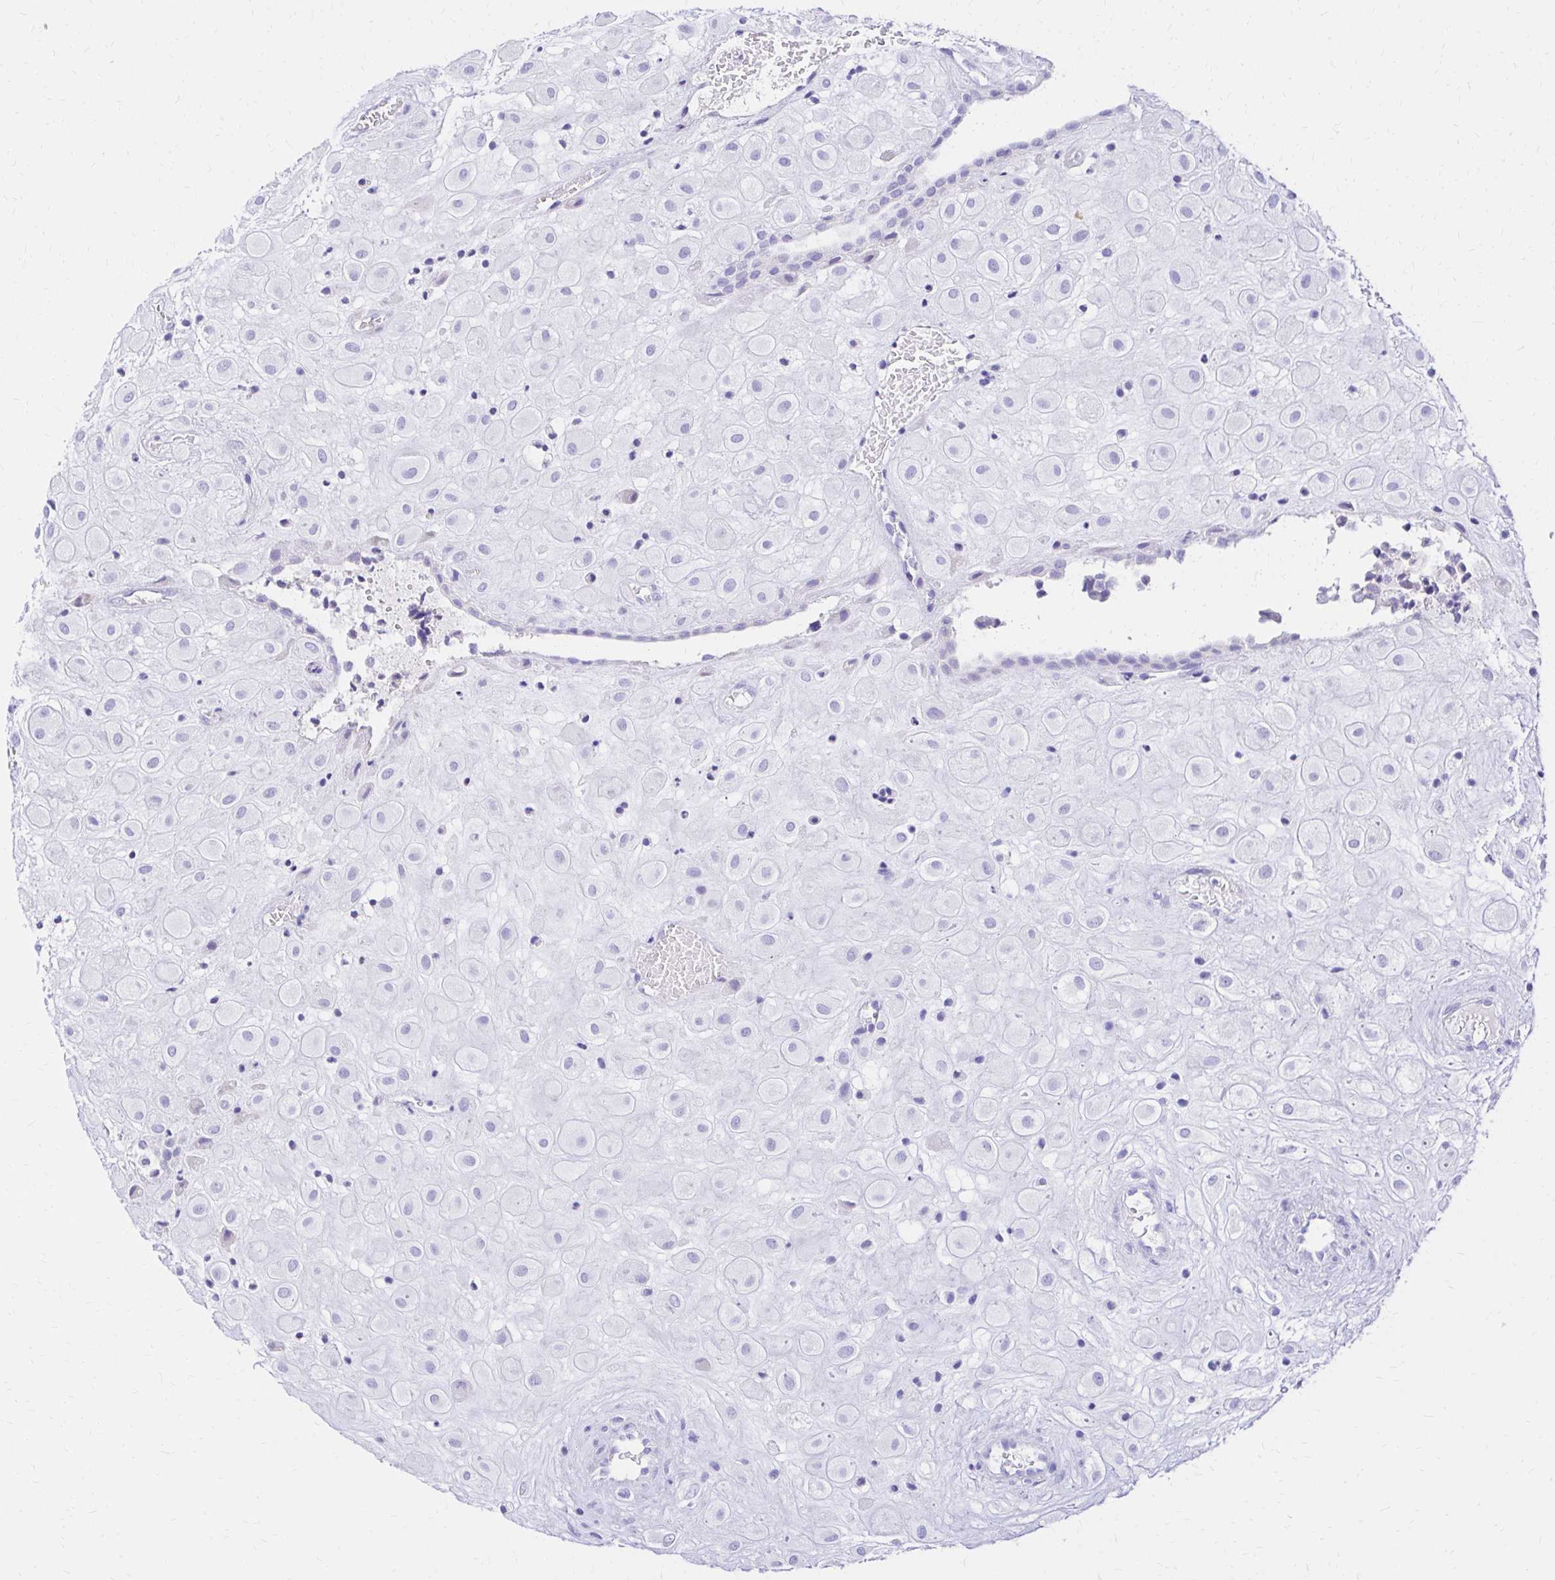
{"staining": {"intensity": "negative", "quantity": "none", "location": "none"}, "tissue": "placenta", "cell_type": "Decidual cells", "image_type": "normal", "snomed": [{"axis": "morphology", "description": "Normal tissue, NOS"}, {"axis": "topography", "description": "Placenta"}], "caption": "High power microscopy micrograph of an IHC histopathology image of normal placenta, revealing no significant positivity in decidual cells. (DAB (3,3'-diaminobenzidine) immunohistochemistry (IHC) with hematoxylin counter stain).", "gene": "S100G", "patient": {"sex": "female", "age": 24}}